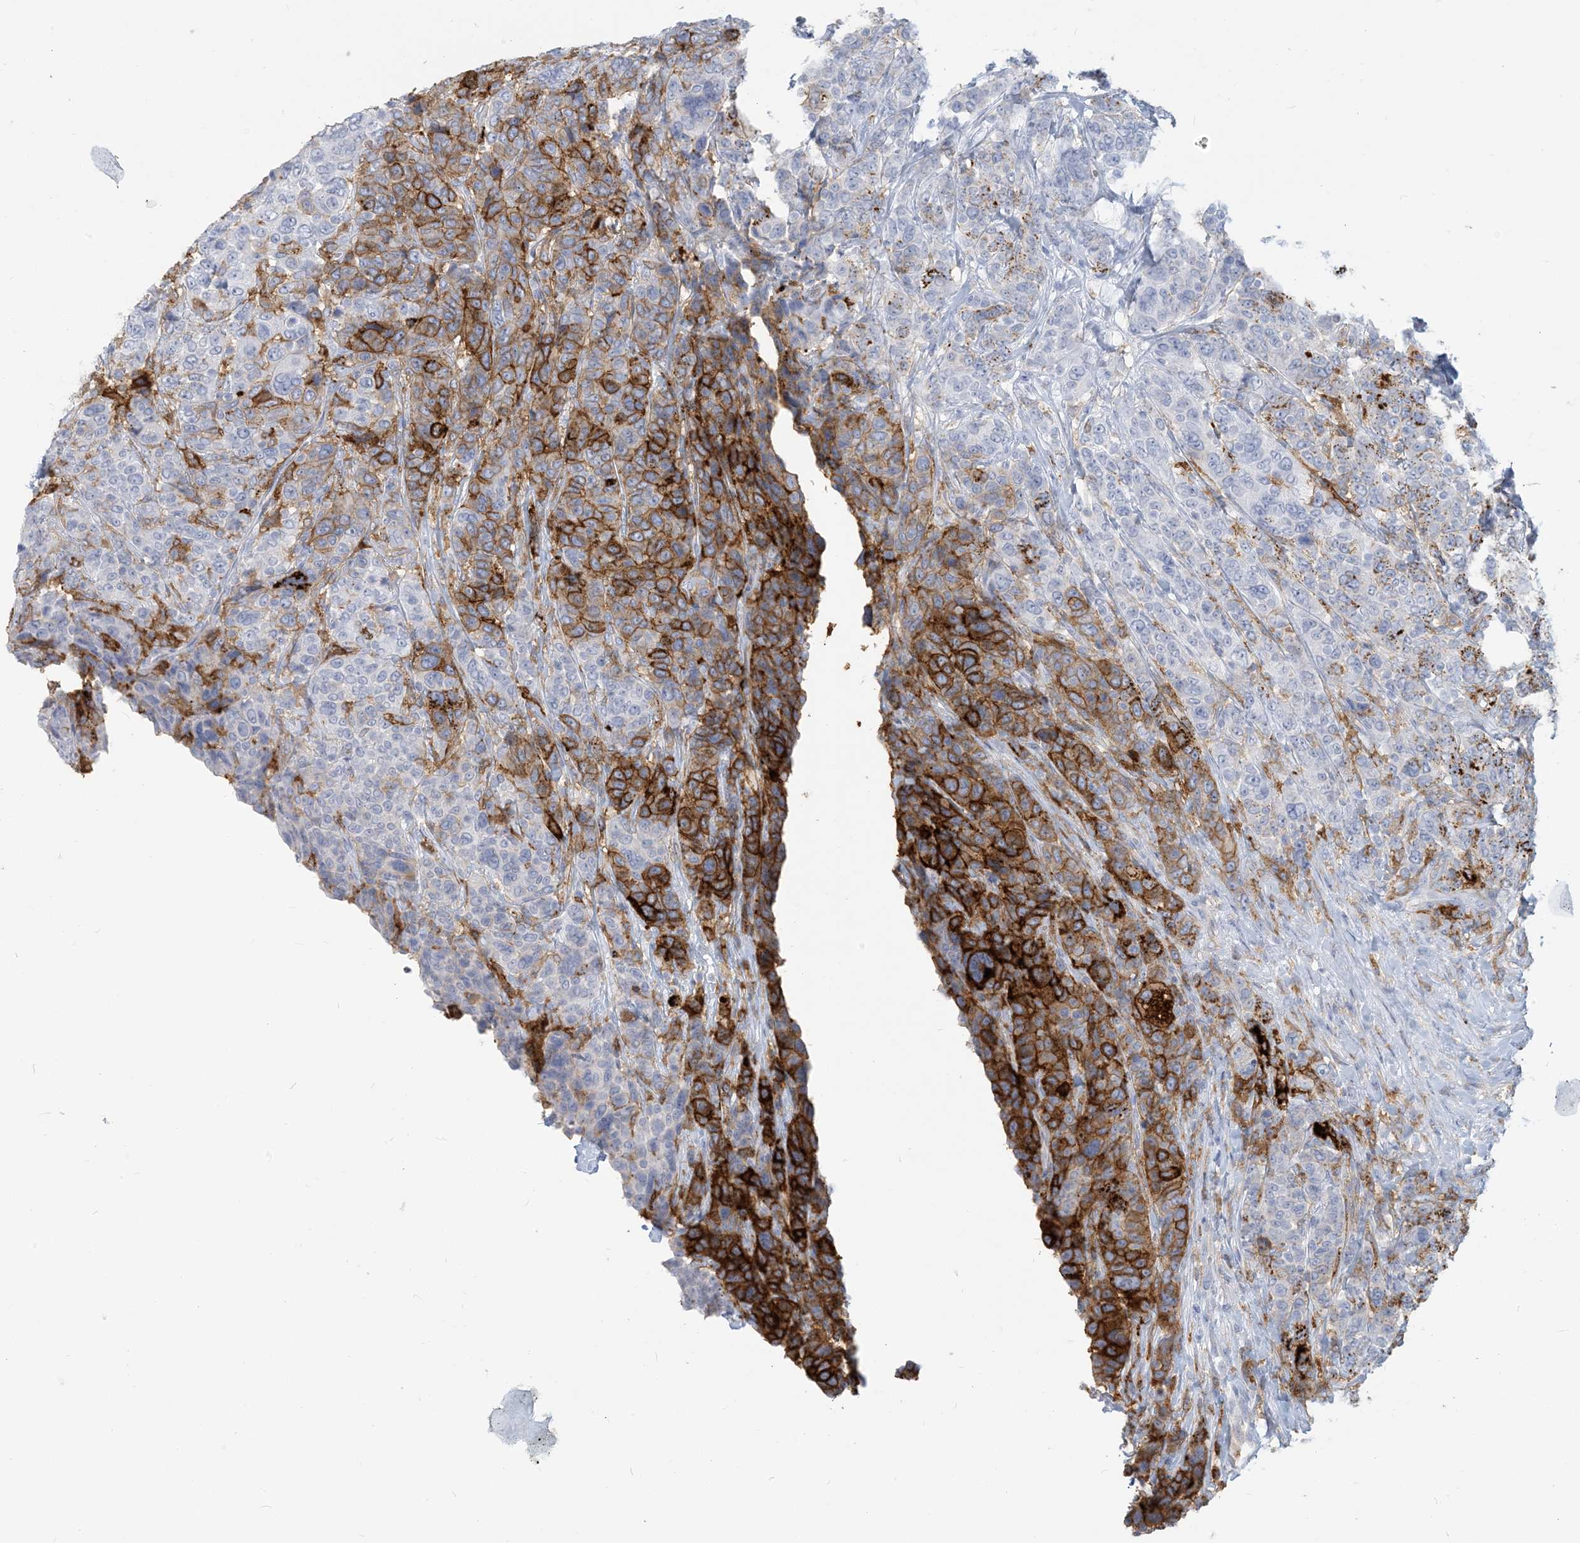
{"staining": {"intensity": "strong", "quantity": "<25%", "location": "cytoplasmic/membranous"}, "tissue": "breast cancer", "cell_type": "Tumor cells", "image_type": "cancer", "snomed": [{"axis": "morphology", "description": "Duct carcinoma"}, {"axis": "topography", "description": "Breast"}], "caption": "Protein staining of breast cancer tissue demonstrates strong cytoplasmic/membranous positivity in about <25% of tumor cells.", "gene": "HLA-DRB1", "patient": {"sex": "female", "age": 37}}